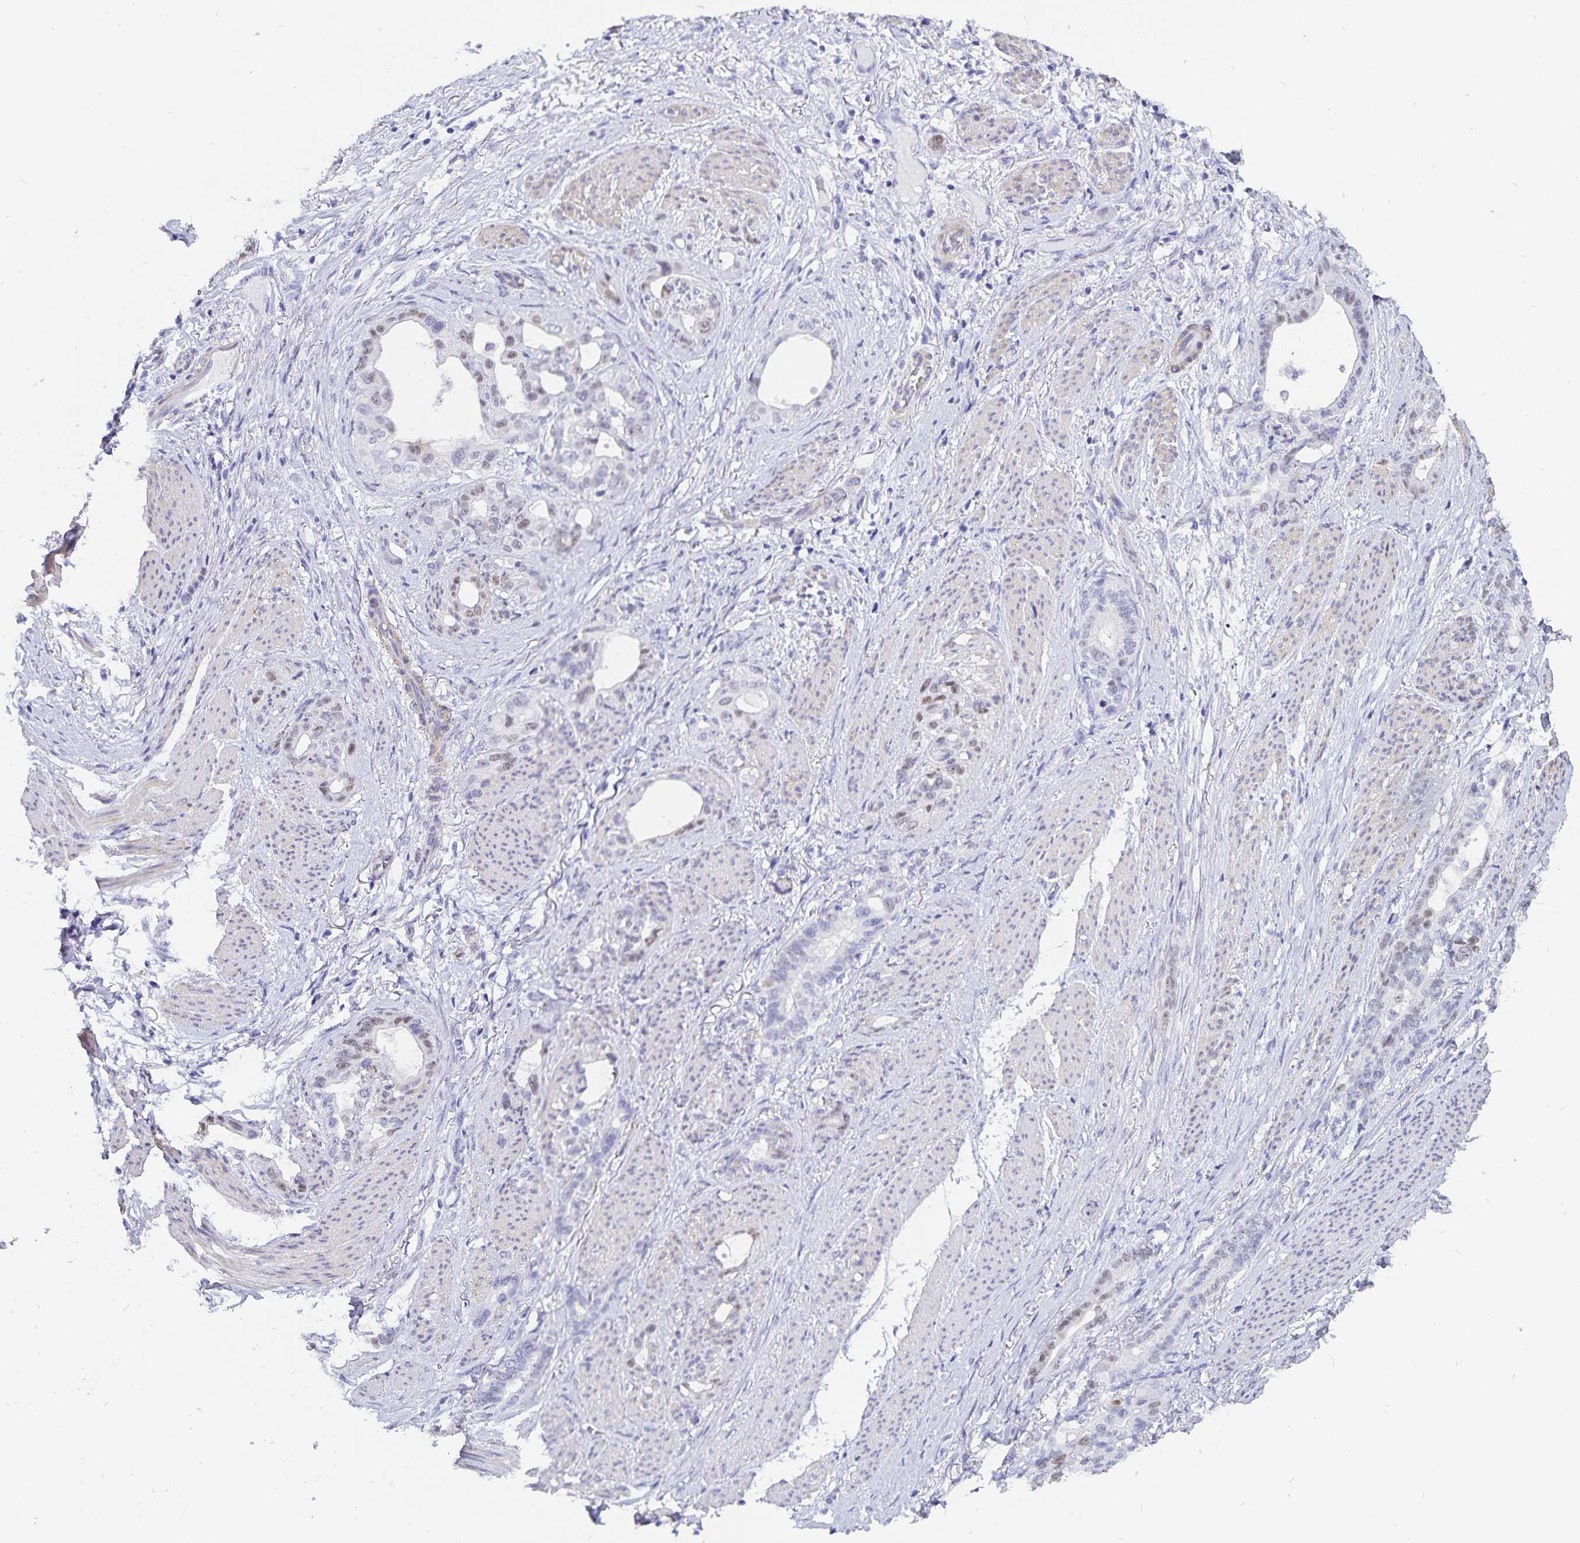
{"staining": {"intensity": "weak", "quantity": "<25%", "location": "nuclear"}, "tissue": "stomach cancer", "cell_type": "Tumor cells", "image_type": "cancer", "snomed": [{"axis": "morphology", "description": "Normal tissue, NOS"}, {"axis": "morphology", "description": "Adenocarcinoma, NOS"}, {"axis": "topography", "description": "Esophagus"}, {"axis": "topography", "description": "Stomach, upper"}], "caption": "There is no significant positivity in tumor cells of adenocarcinoma (stomach).", "gene": "HMGB3", "patient": {"sex": "male", "age": 62}}